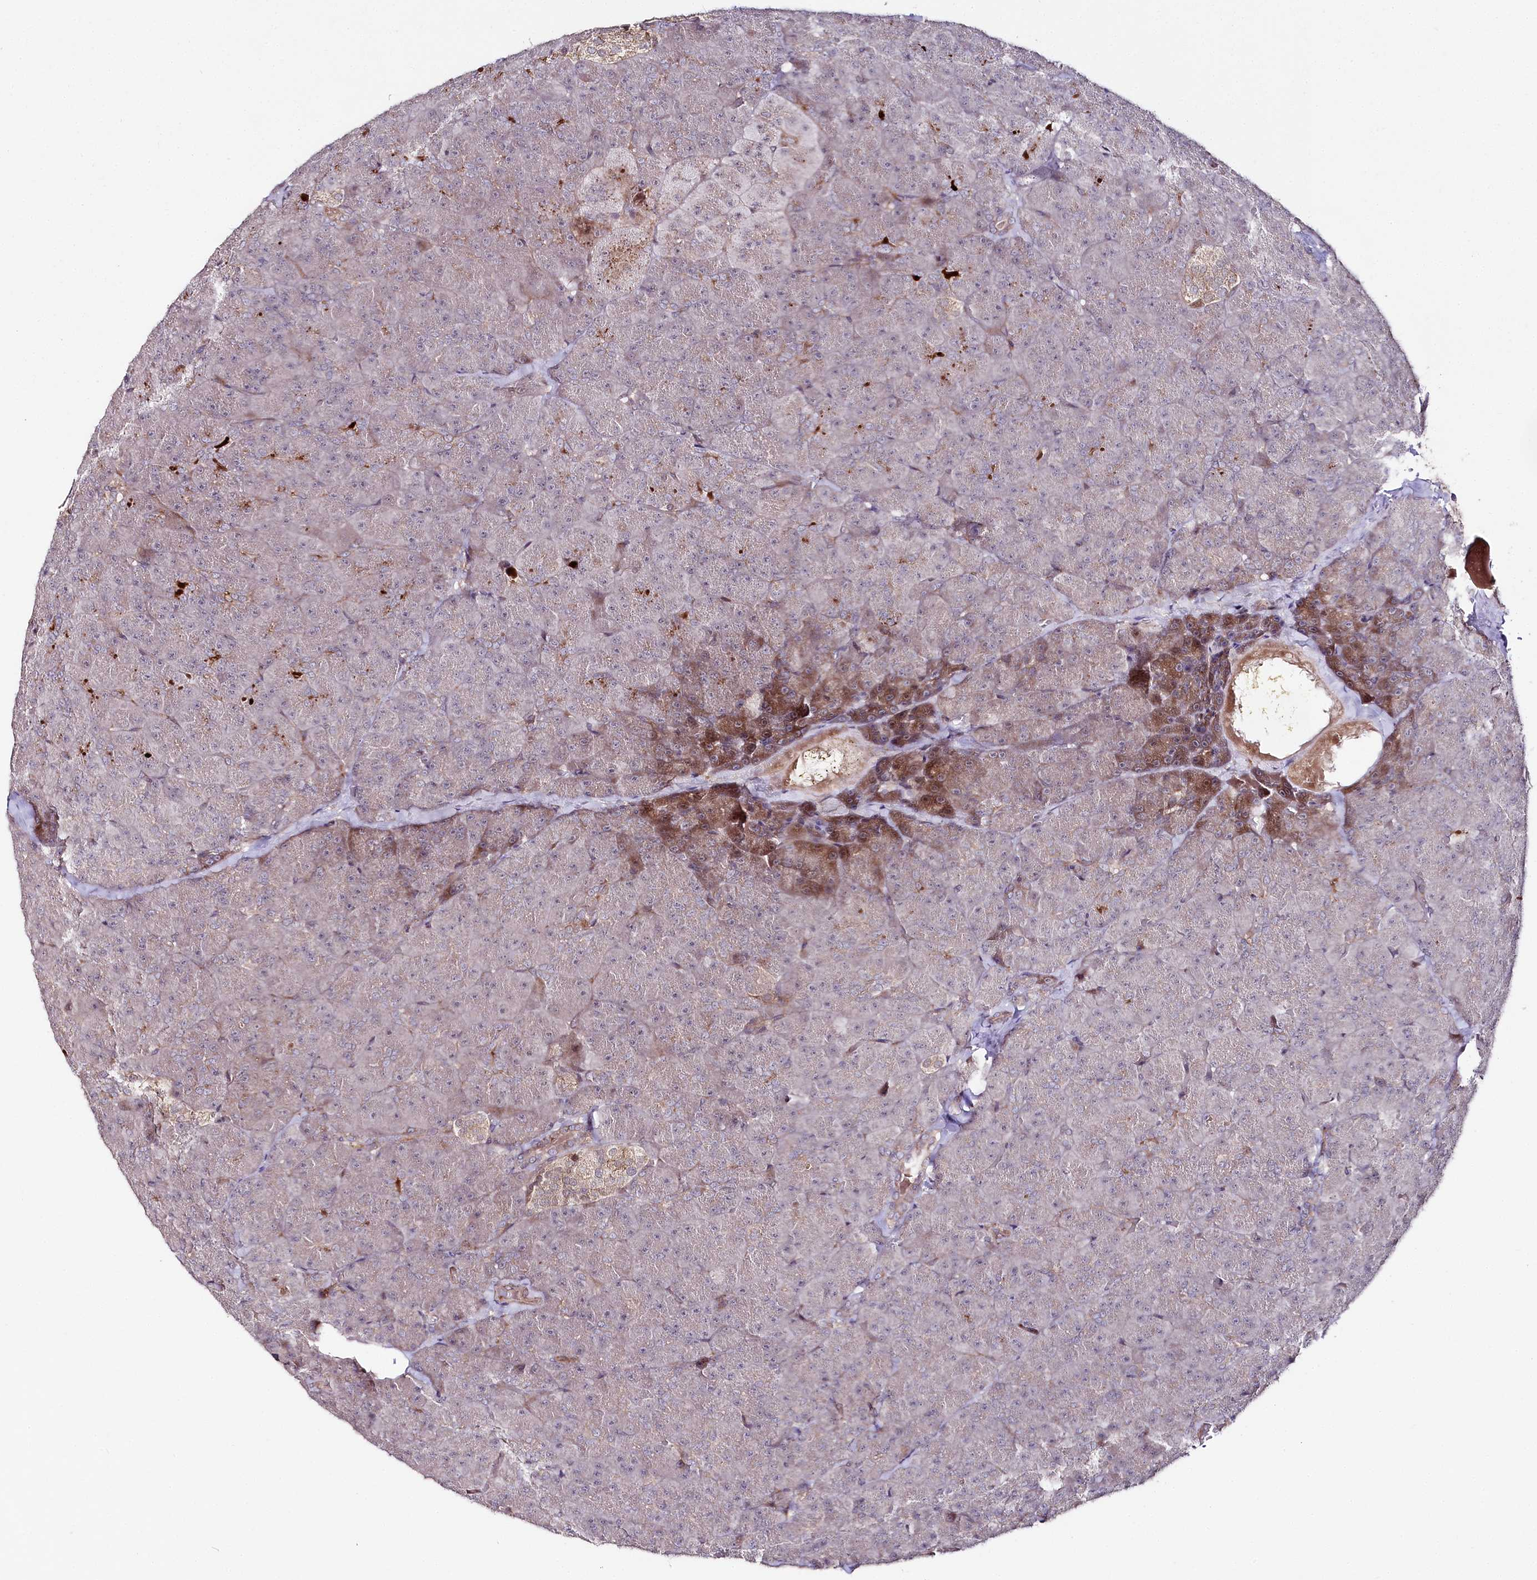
{"staining": {"intensity": "moderate", "quantity": "25%-75%", "location": "cytoplasmic/membranous"}, "tissue": "pancreas", "cell_type": "Exocrine glandular cells", "image_type": "normal", "snomed": [{"axis": "morphology", "description": "Normal tissue, NOS"}, {"axis": "topography", "description": "Pancreas"}], "caption": "IHC photomicrograph of benign pancreas: pancreas stained using immunohistochemistry (IHC) shows medium levels of moderate protein expression localized specifically in the cytoplasmic/membranous of exocrine glandular cells, appearing as a cytoplasmic/membranous brown color.", "gene": "PHLDB1", "patient": {"sex": "male", "age": 36}}